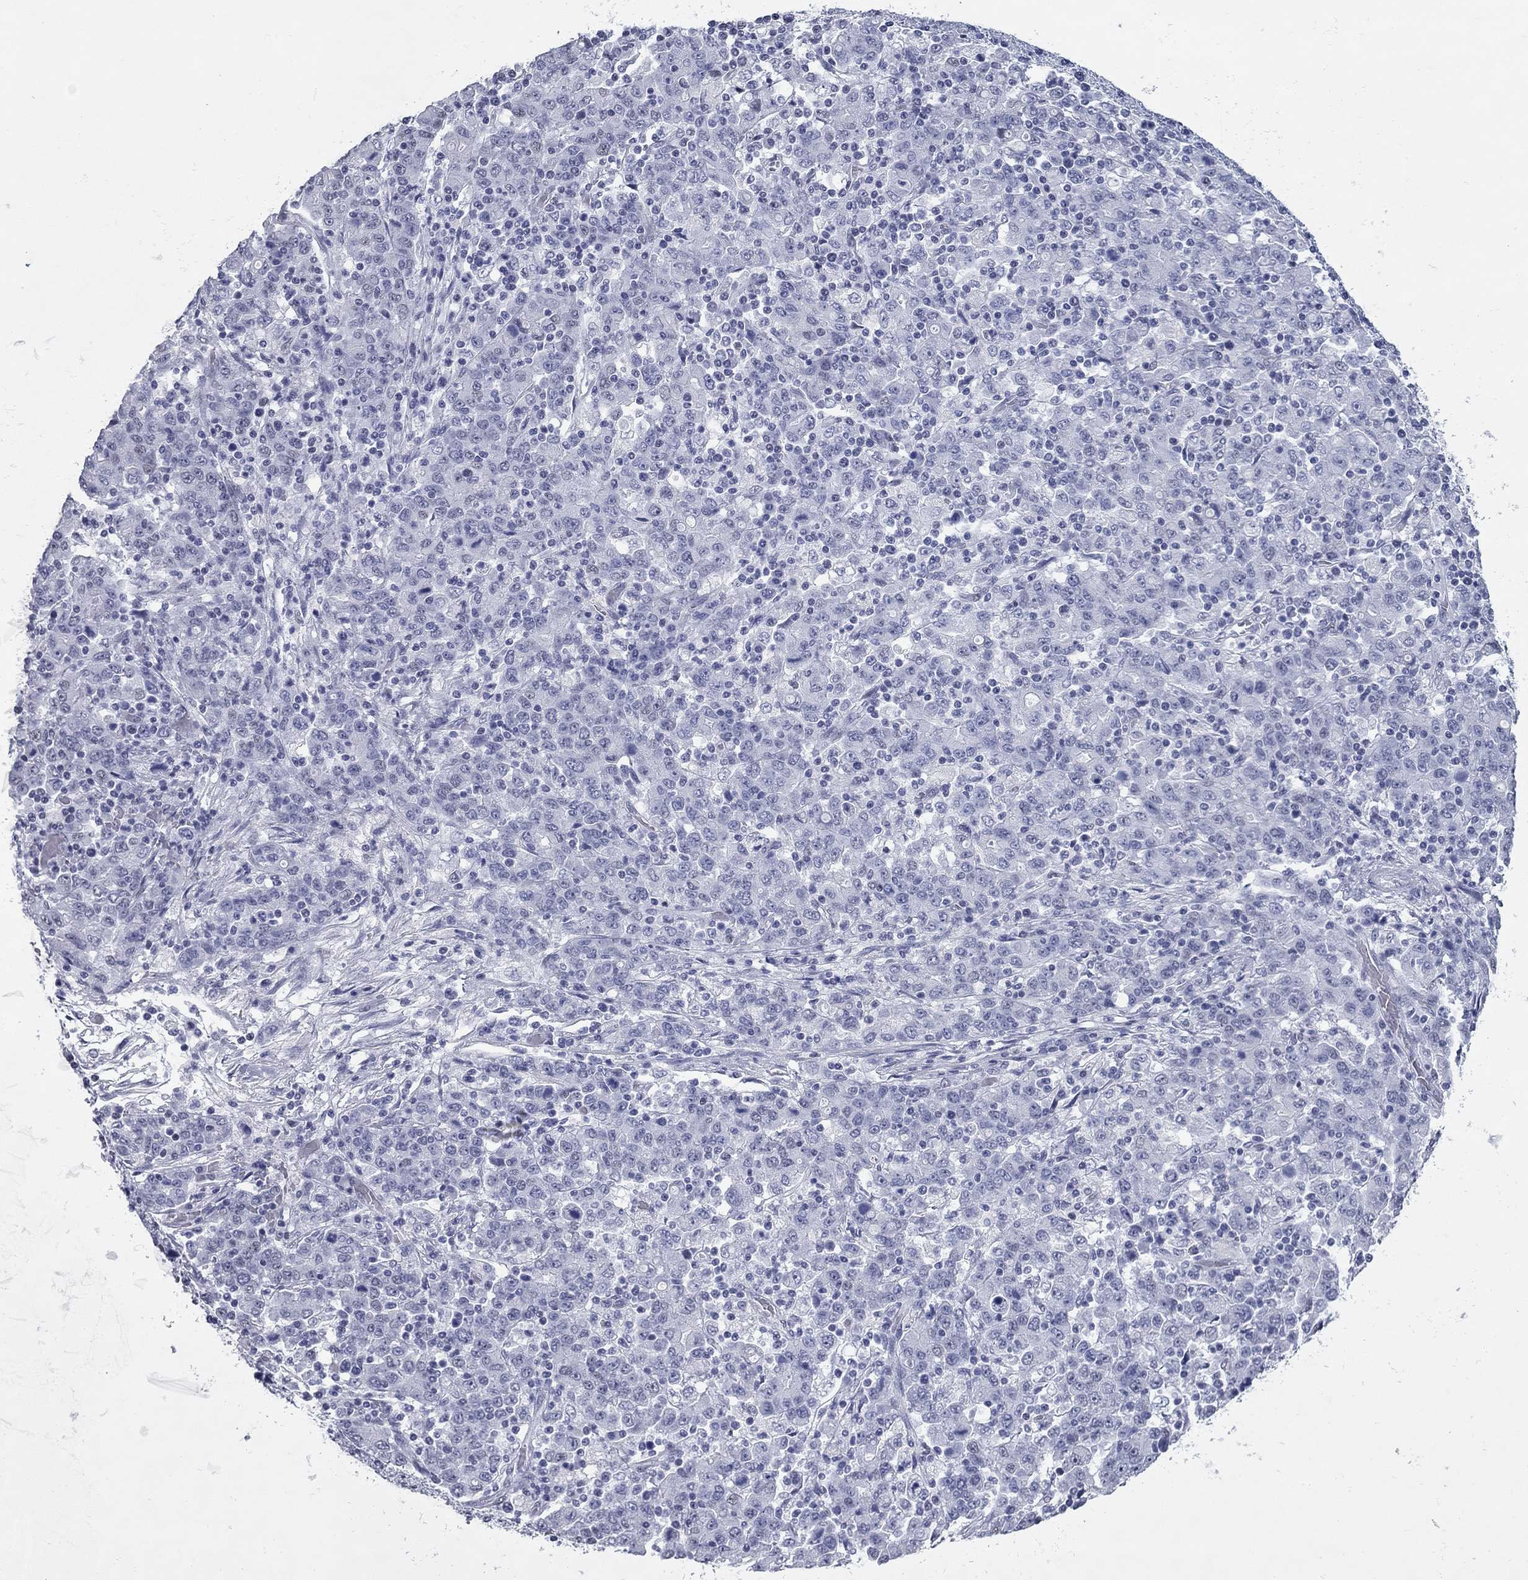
{"staining": {"intensity": "negative", "quantity": "none", "location": "none"}, "tissue": "stomach cancer", "cell_type": "Tumor cells", "image_type": "cancer", "snomed": [{"axis": "morphology", "description": "Adenocarcinoma, NOS"}, {"axis": "topography", "description": "Stomach, upper"}], "caption": "Protein analysis of stomach cancer demonstrates no significant staining in tumor cells. Nuclei are stained in blue.", "gene": "ASF1B", "patient": {"sex": "male", "age": 69}}